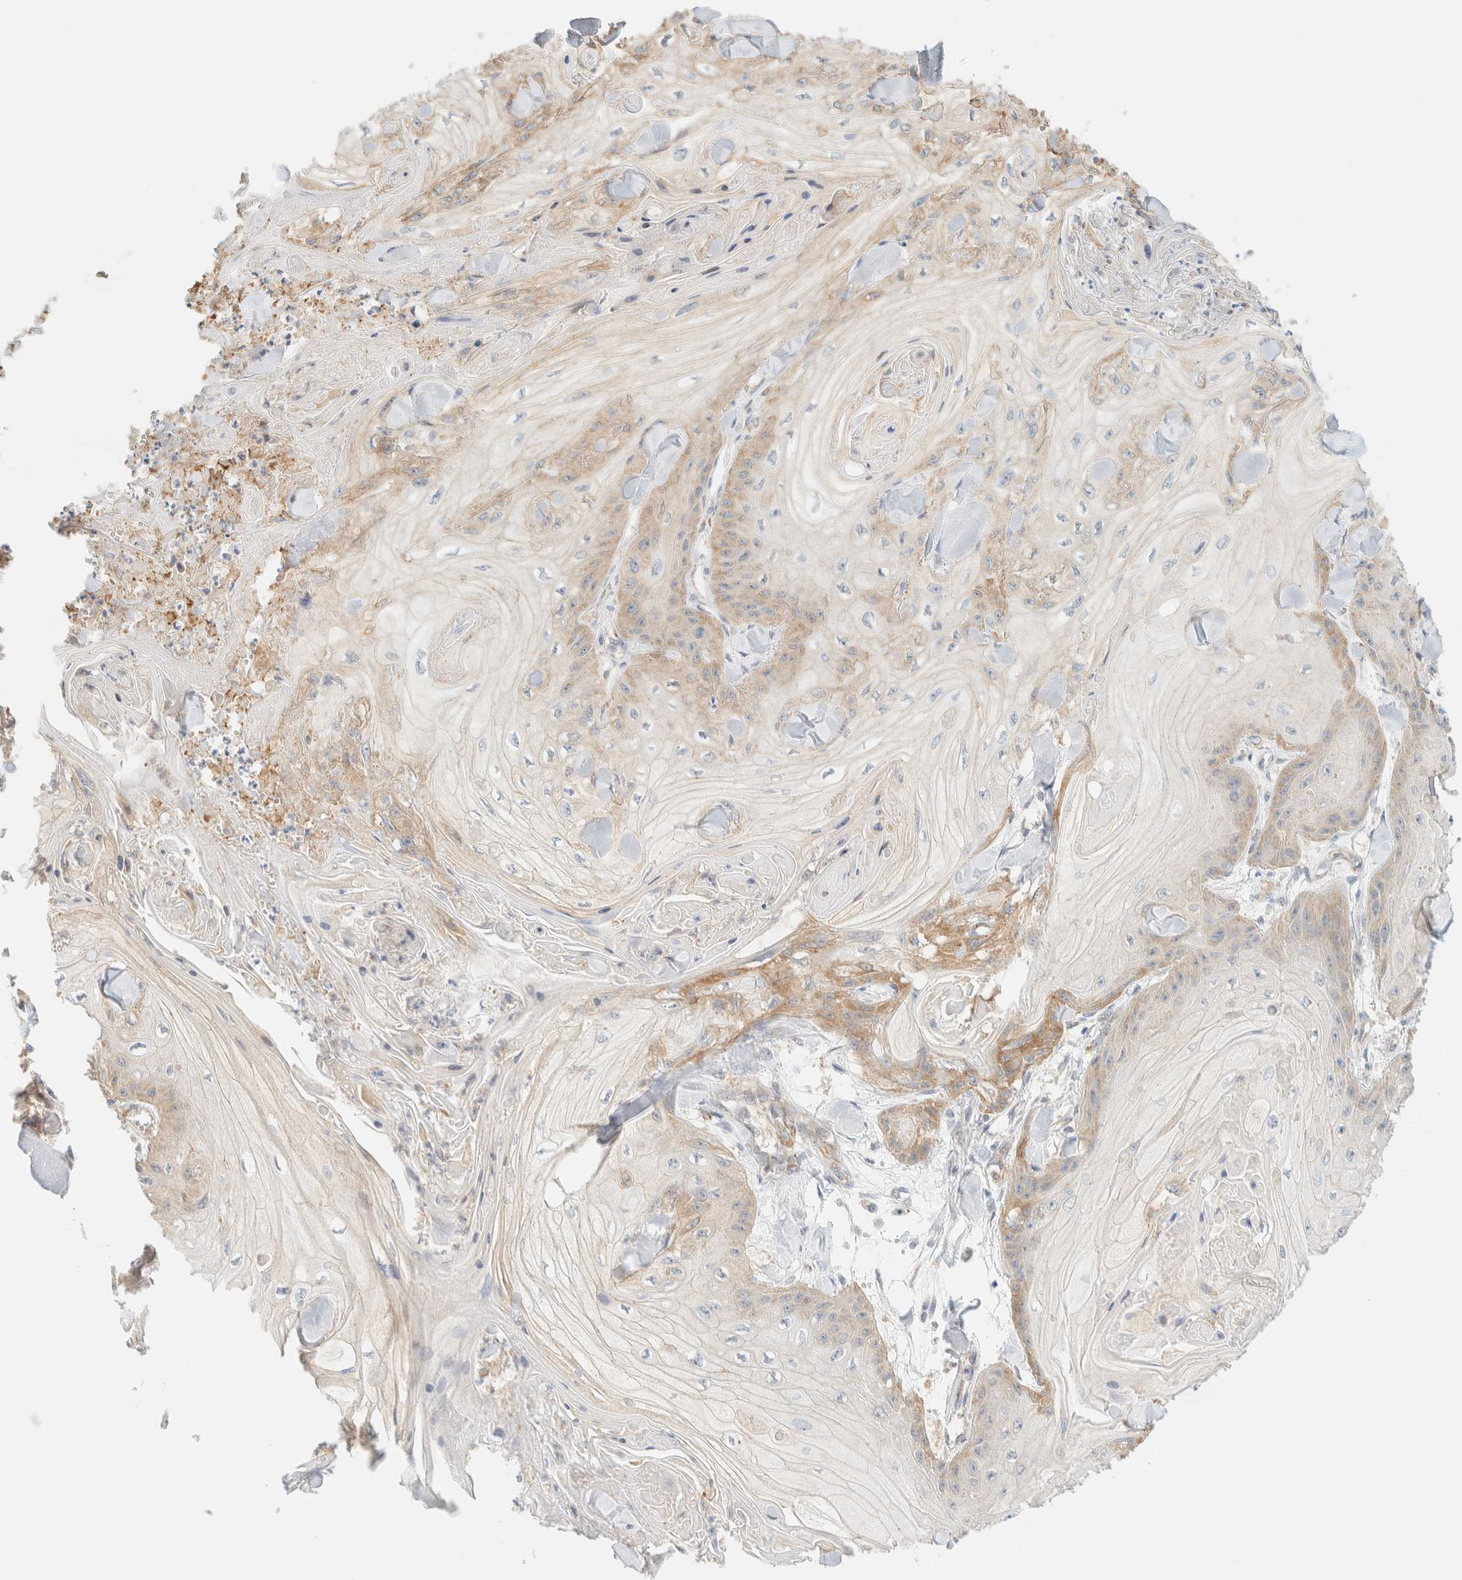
{"staining": {"intensity": "moderate", "quantity": "25%-75%", "location": "cytoplasmic/membranous"}, "tissue": "skin cancer", "cell_type": "Tumor cells", "image_type": "cancer", "snomed": [{"axis": "morphology", "description": "Squamous cell carcinoma, NOS"}, {"axis": "topography", "description": "Skin"}], "caption": "Immunohistochemistry histopathology image of human skin cancer stained for a protein (brown), which shows medium levels of moderate cytoplasmic/membranous staining in about 25%-75% of tumor cells.", "gene": "TBC1D8B", "patient": {"sex": "male", "age": 74}}